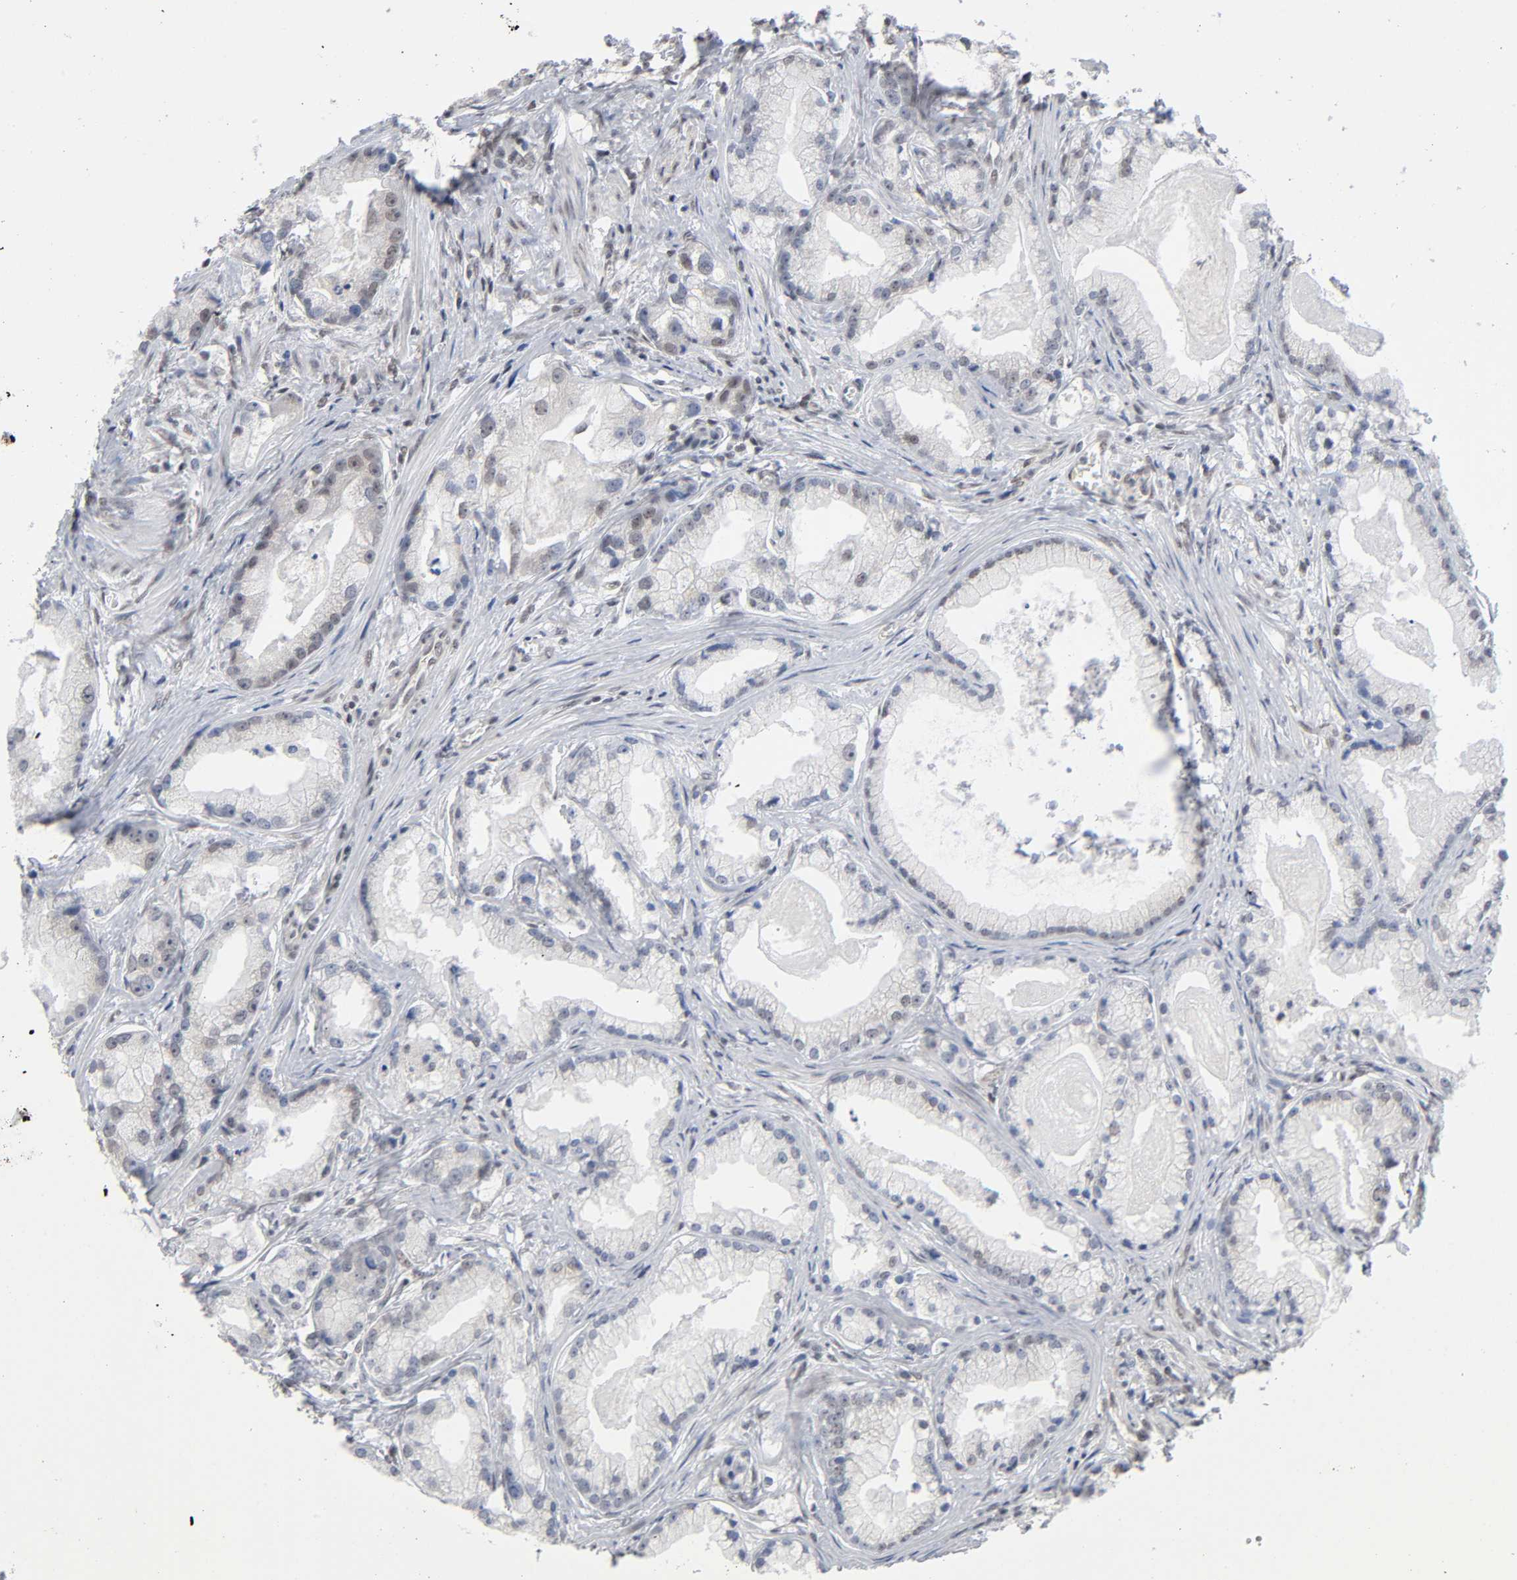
{"staining": {"intensity": "weak", "quantity": "25%-75%", "location": "cytoplasmic/membranous,nuclear"}, "tissue": "prostate cancer", "cell_type": "Tumor cells", "image_type": "cancer", "snomed": [{"axis": "morphology", "description": "Adenocarcinoma, Low grade"}, {"axis": "topography", "description": "Prostate"}], "caption": "Prostate cancer stained for a protein exhibits weak cytoplasmic/membranous and nuclear positivity in tumor cells.", "gene": "ZNF384", "patient": {"sex": "male", "age": 59}}